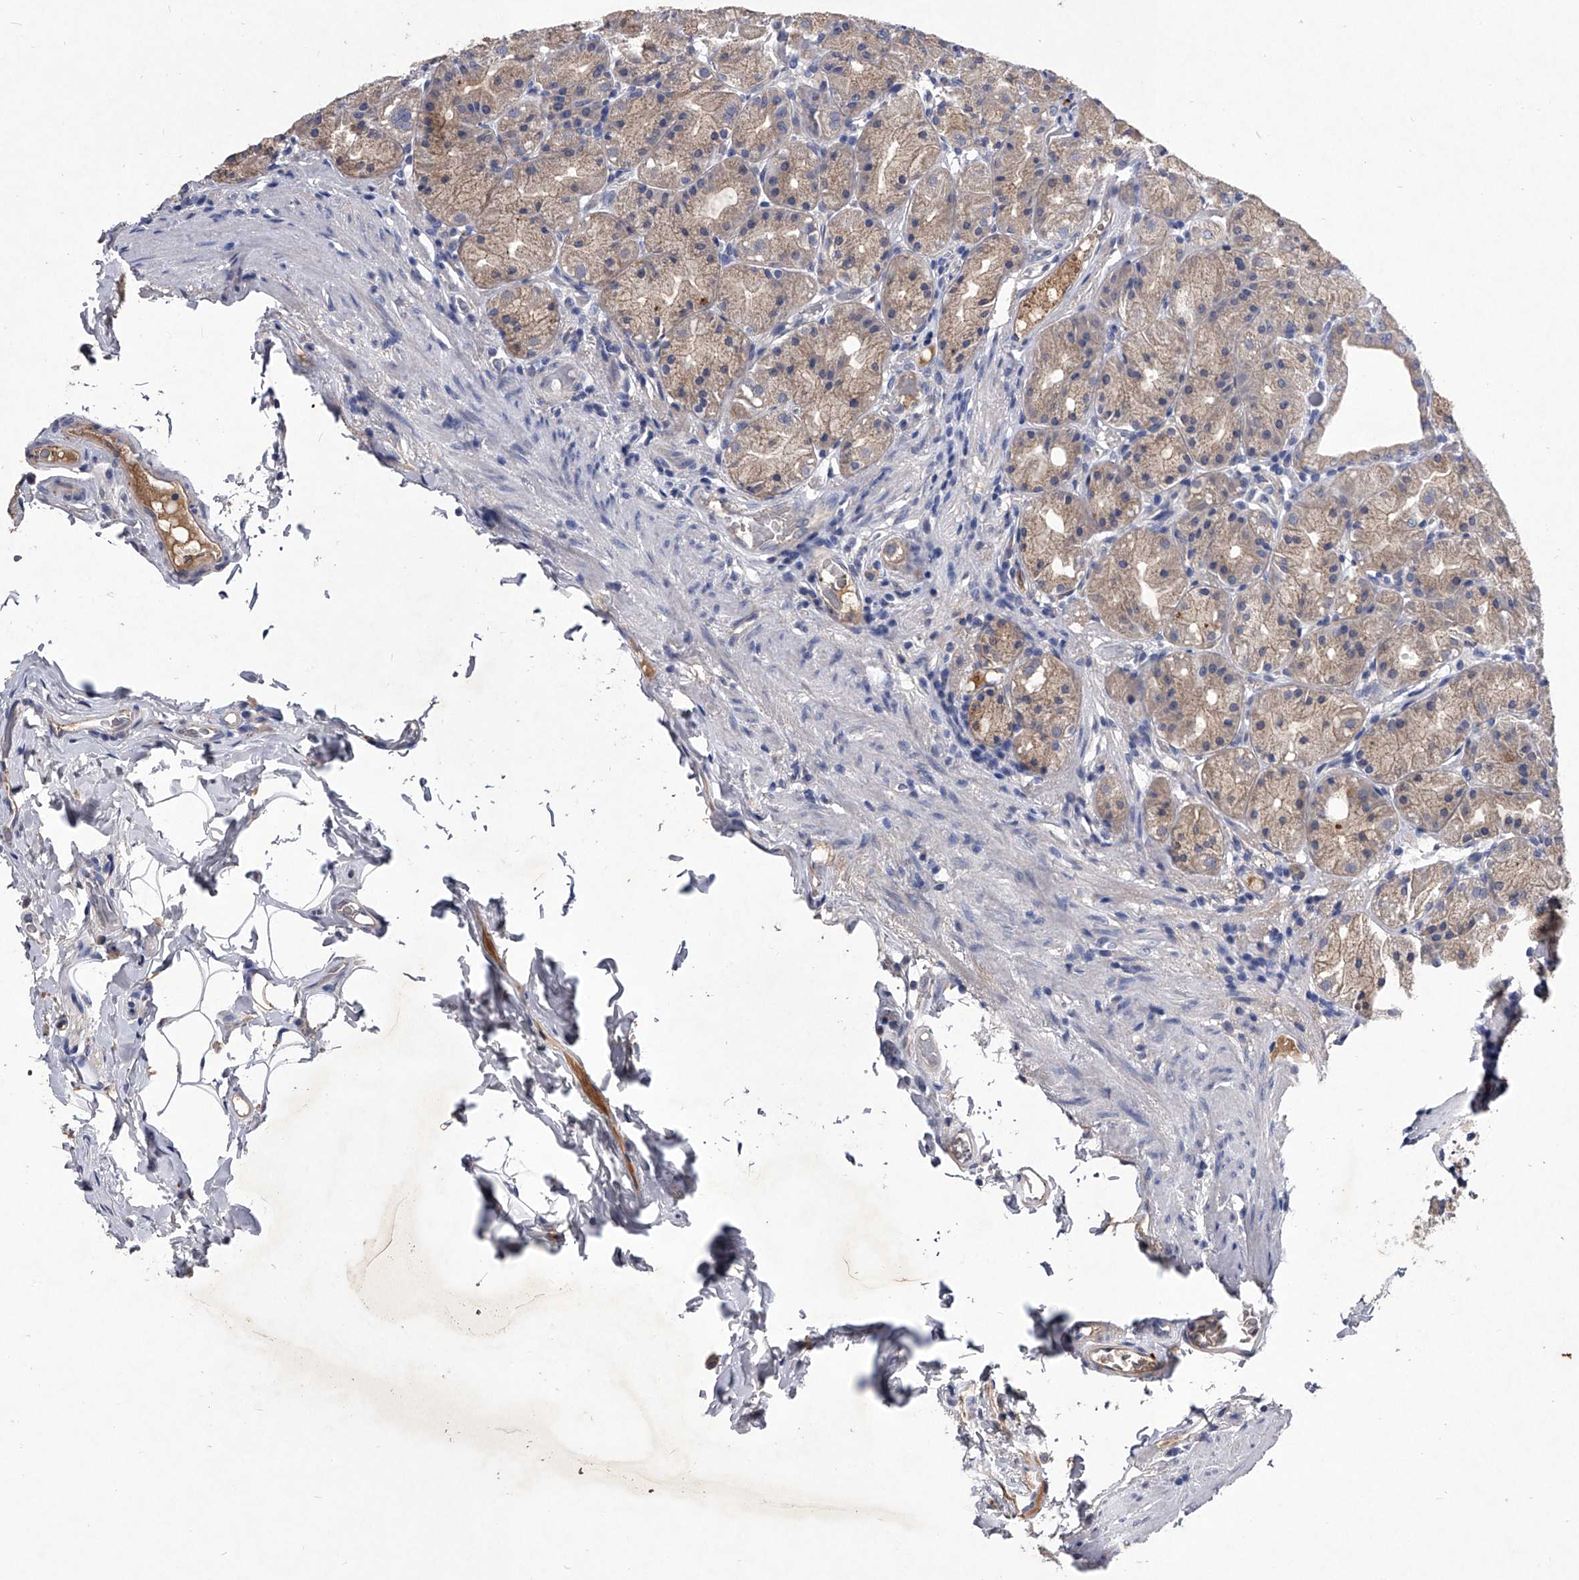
{"staining": {"intensity": "weak", "quantity": ">75%", "location": "cytoplasmic/membranous"}, "tissue": "stomach", "cell_type": "Glandular cells", "image_type": "normal", "snomed": [{"axis": "morphology", "description": "Normal tissue, NOS"}, {"axis": "topography", "description": "Stomach, upper"}], "caption": "Stomach stained with DAB (3,3'-diaminobenzidine) immunohistochemistry (IHC) shows low levels of weak cytoplasmic/membranous staining in about >75% of glandular cells. (Brightfield microscopy of DAB IHC at high magnification).", "gene": "C5", "patient": {"sex": "male", "age": 68}}